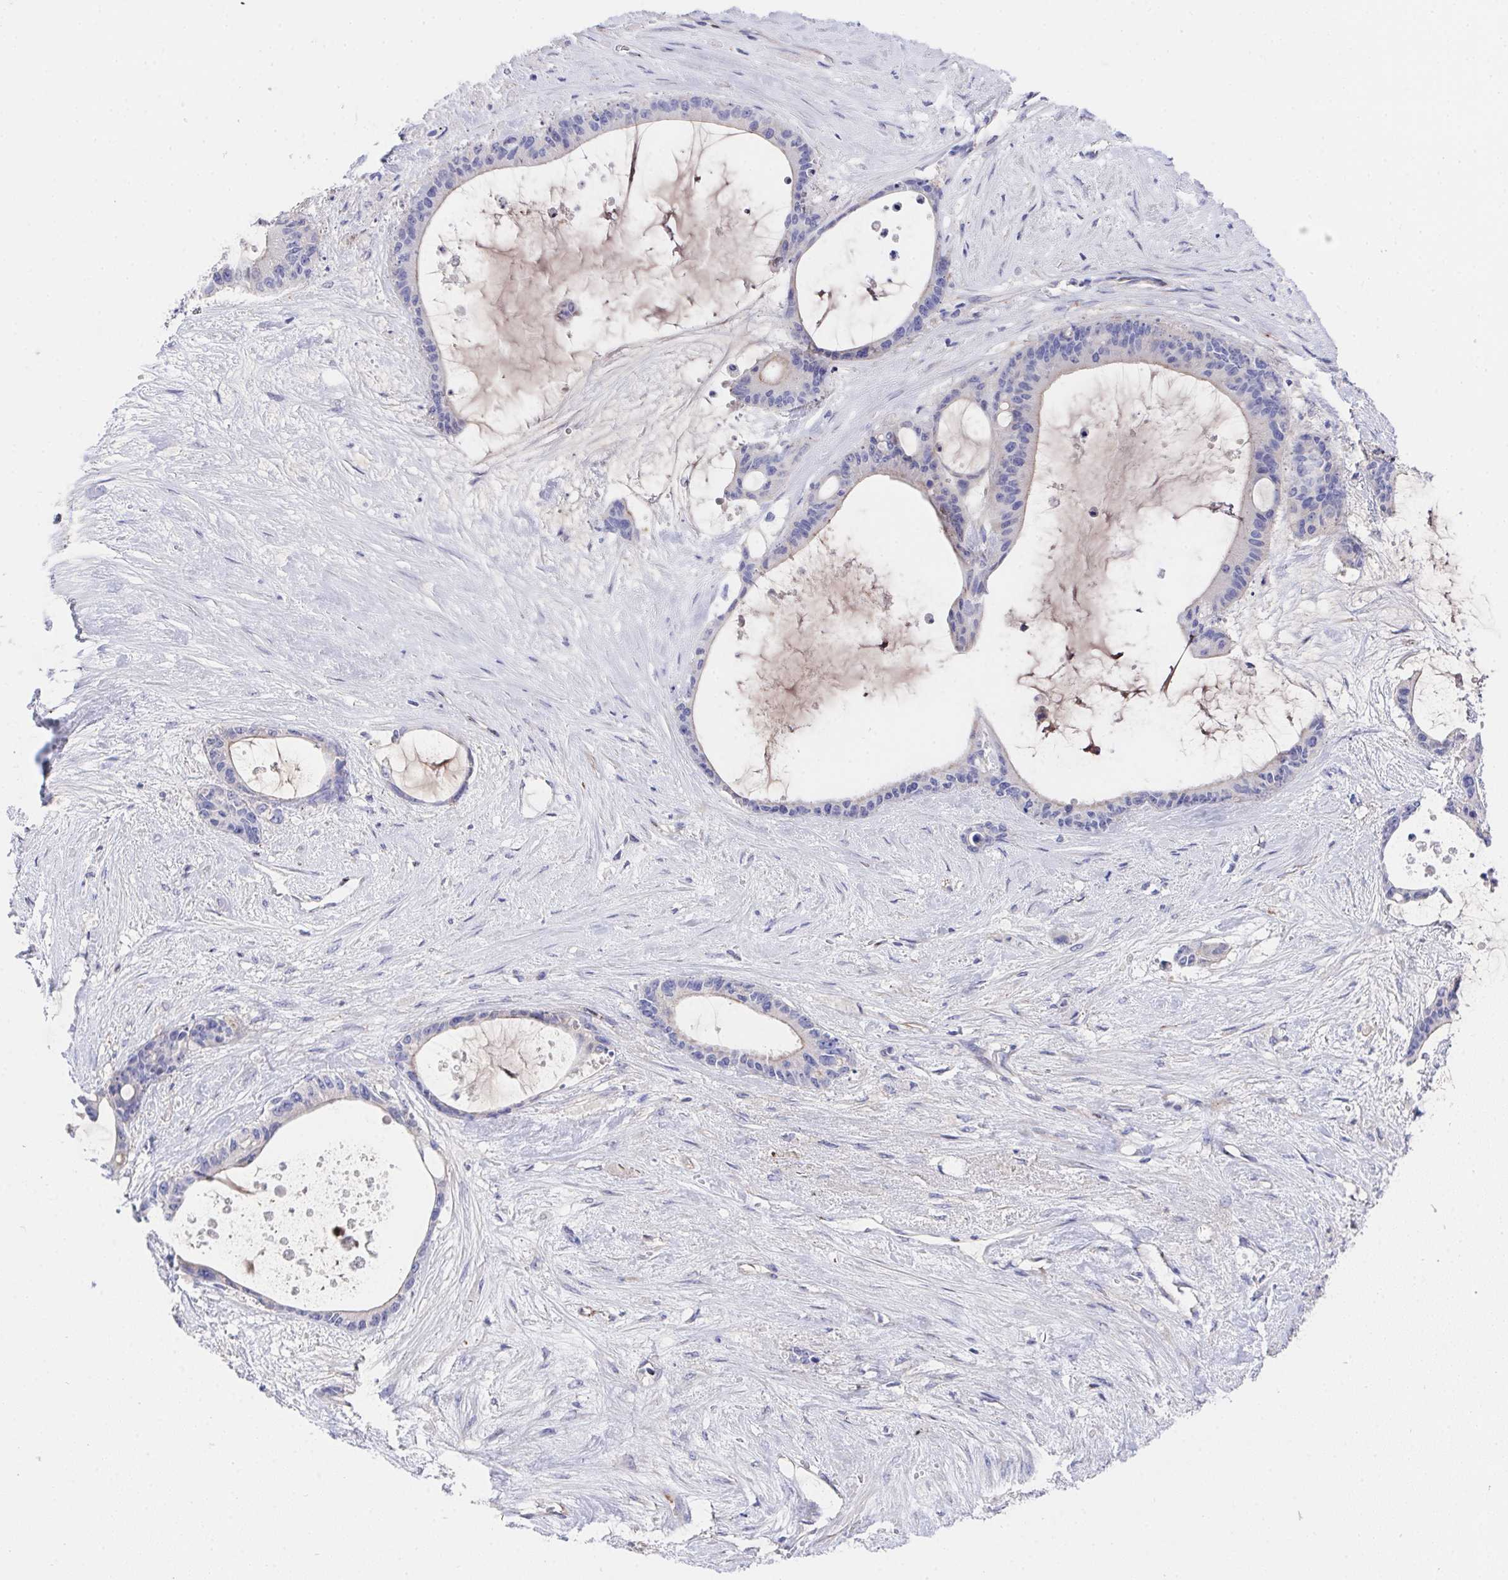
{"staining": {"intensity": "negative", "quantity": "none", "location": "none"}, "tissue": "liver cancer", "cell_type": "Tumor cells", "image_type": "cancer", "snomed": [{"axis": "morphology", "description": "Normal tissue, NOS"}, {"axis": "morphology", "description": "Cholangiocarcinoma"}, {"axis": "topography", "description": "Liver"}, {"axis": "topography", "description": "Peripheral nerve tissue"}], "caption": "There is no significant expression in tumor cells of liver cancer (cholangiocarcinoma). (DAB IHC visualized using brightfield microscopy, high magnification).", "gene": "PRG3", "patient": {"sex": "female", "age": 73}}